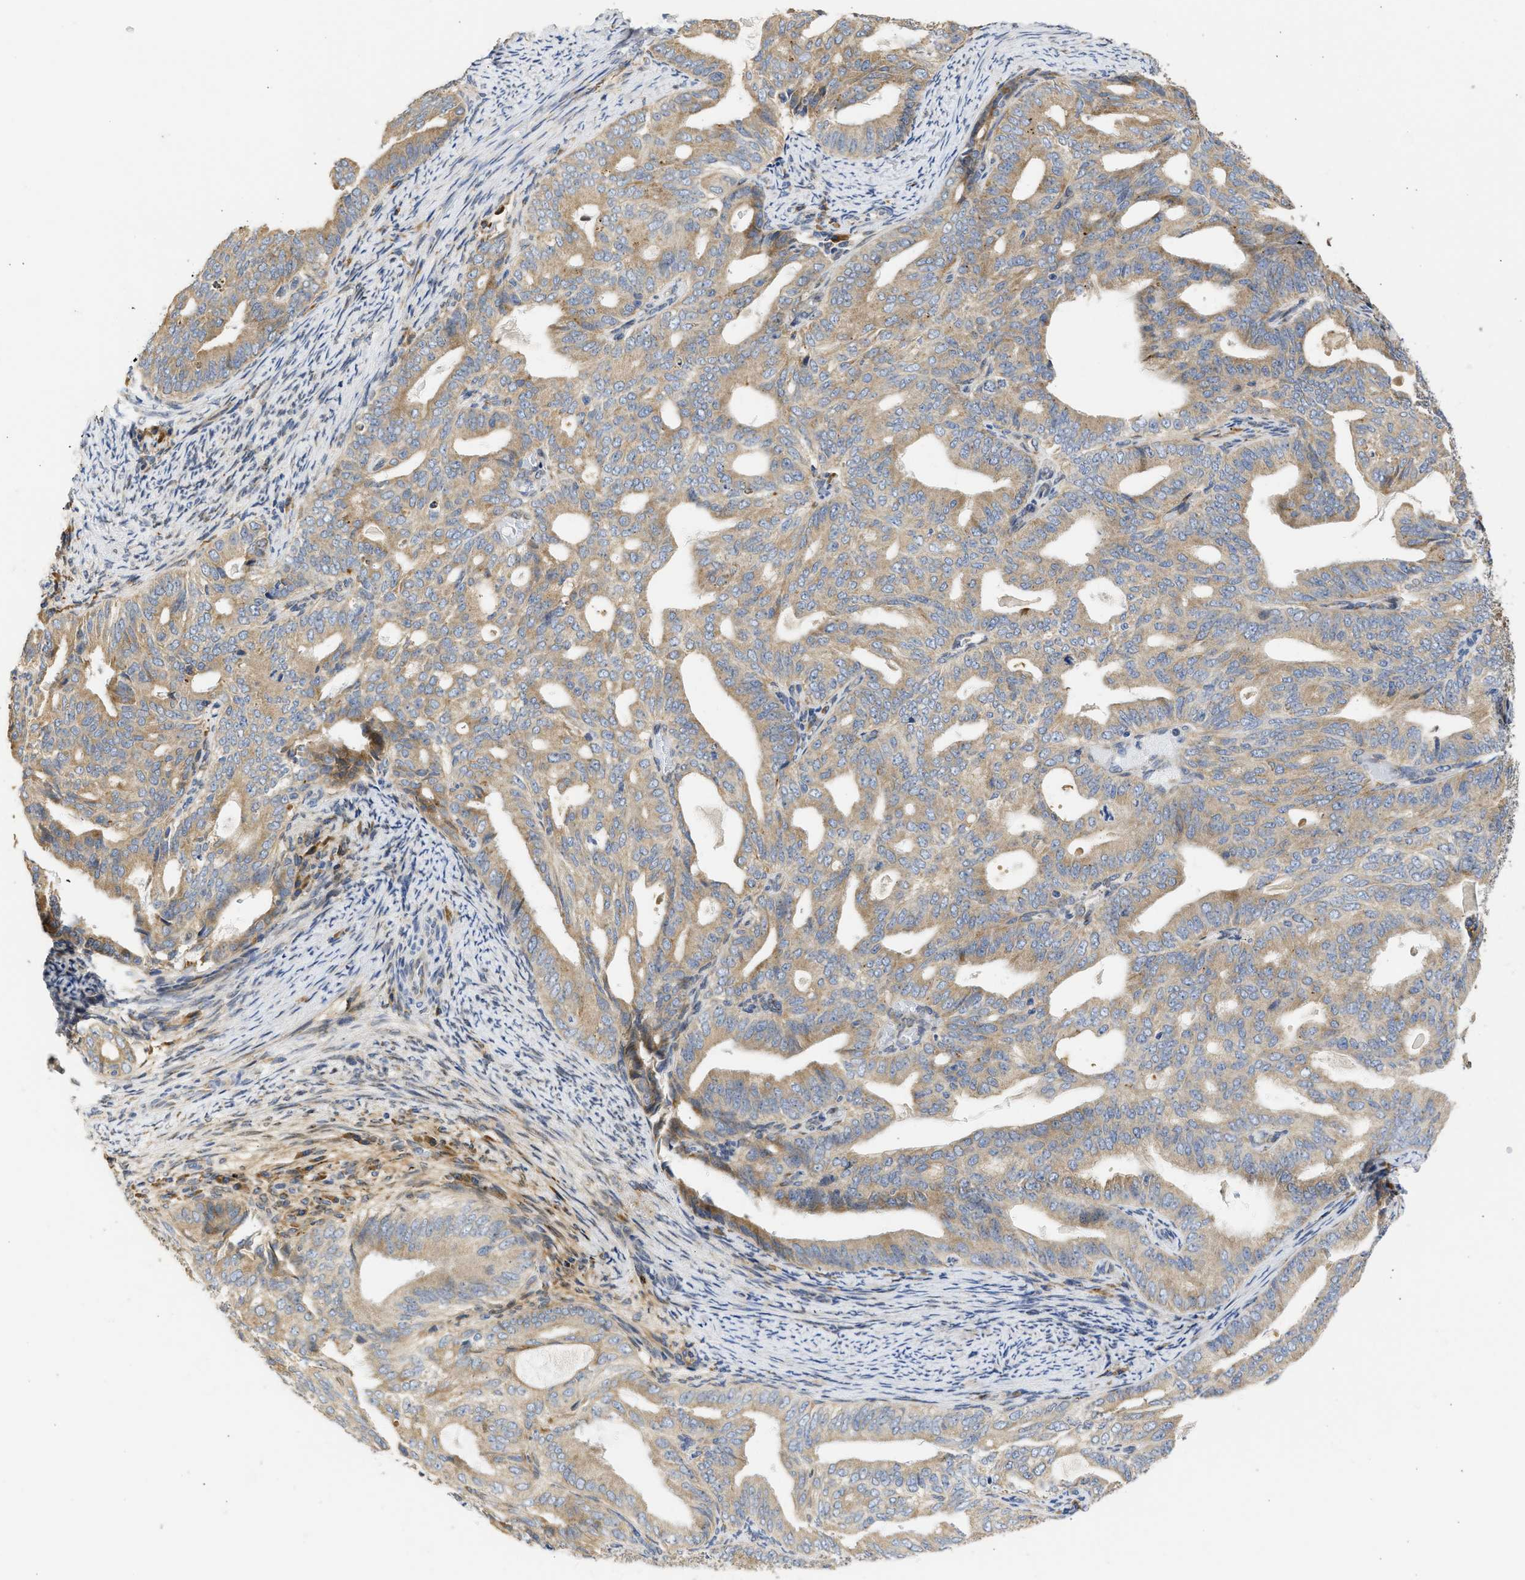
{"staining": {"intensity": "weak", "quantity": ">75%", "location": "cytoplasmic/membranous"}, "tissue": "endometrial cancer", "cell_type": "Tumor cells", "image_type": "cancer", "snomed": [{"axis": "morphology", "description": "Adenocarcinoma, NOS"}, {"axis": "topography", "description": "Endometrium"}], "caption": "Immunohistochemical staining of adenocarcinoma (endometrial) displays low levels of weak cytoplasmic/membranous protein expression in approximately >75% of tumor cells. Using DAB (3,3'-diaminobenzidine) (brown) and hematoxylin (blue) stains, captured at high magnification using brightfield microscopy.", "gene": "TMED1", "patient": {"sex": "female", "age": 58}}